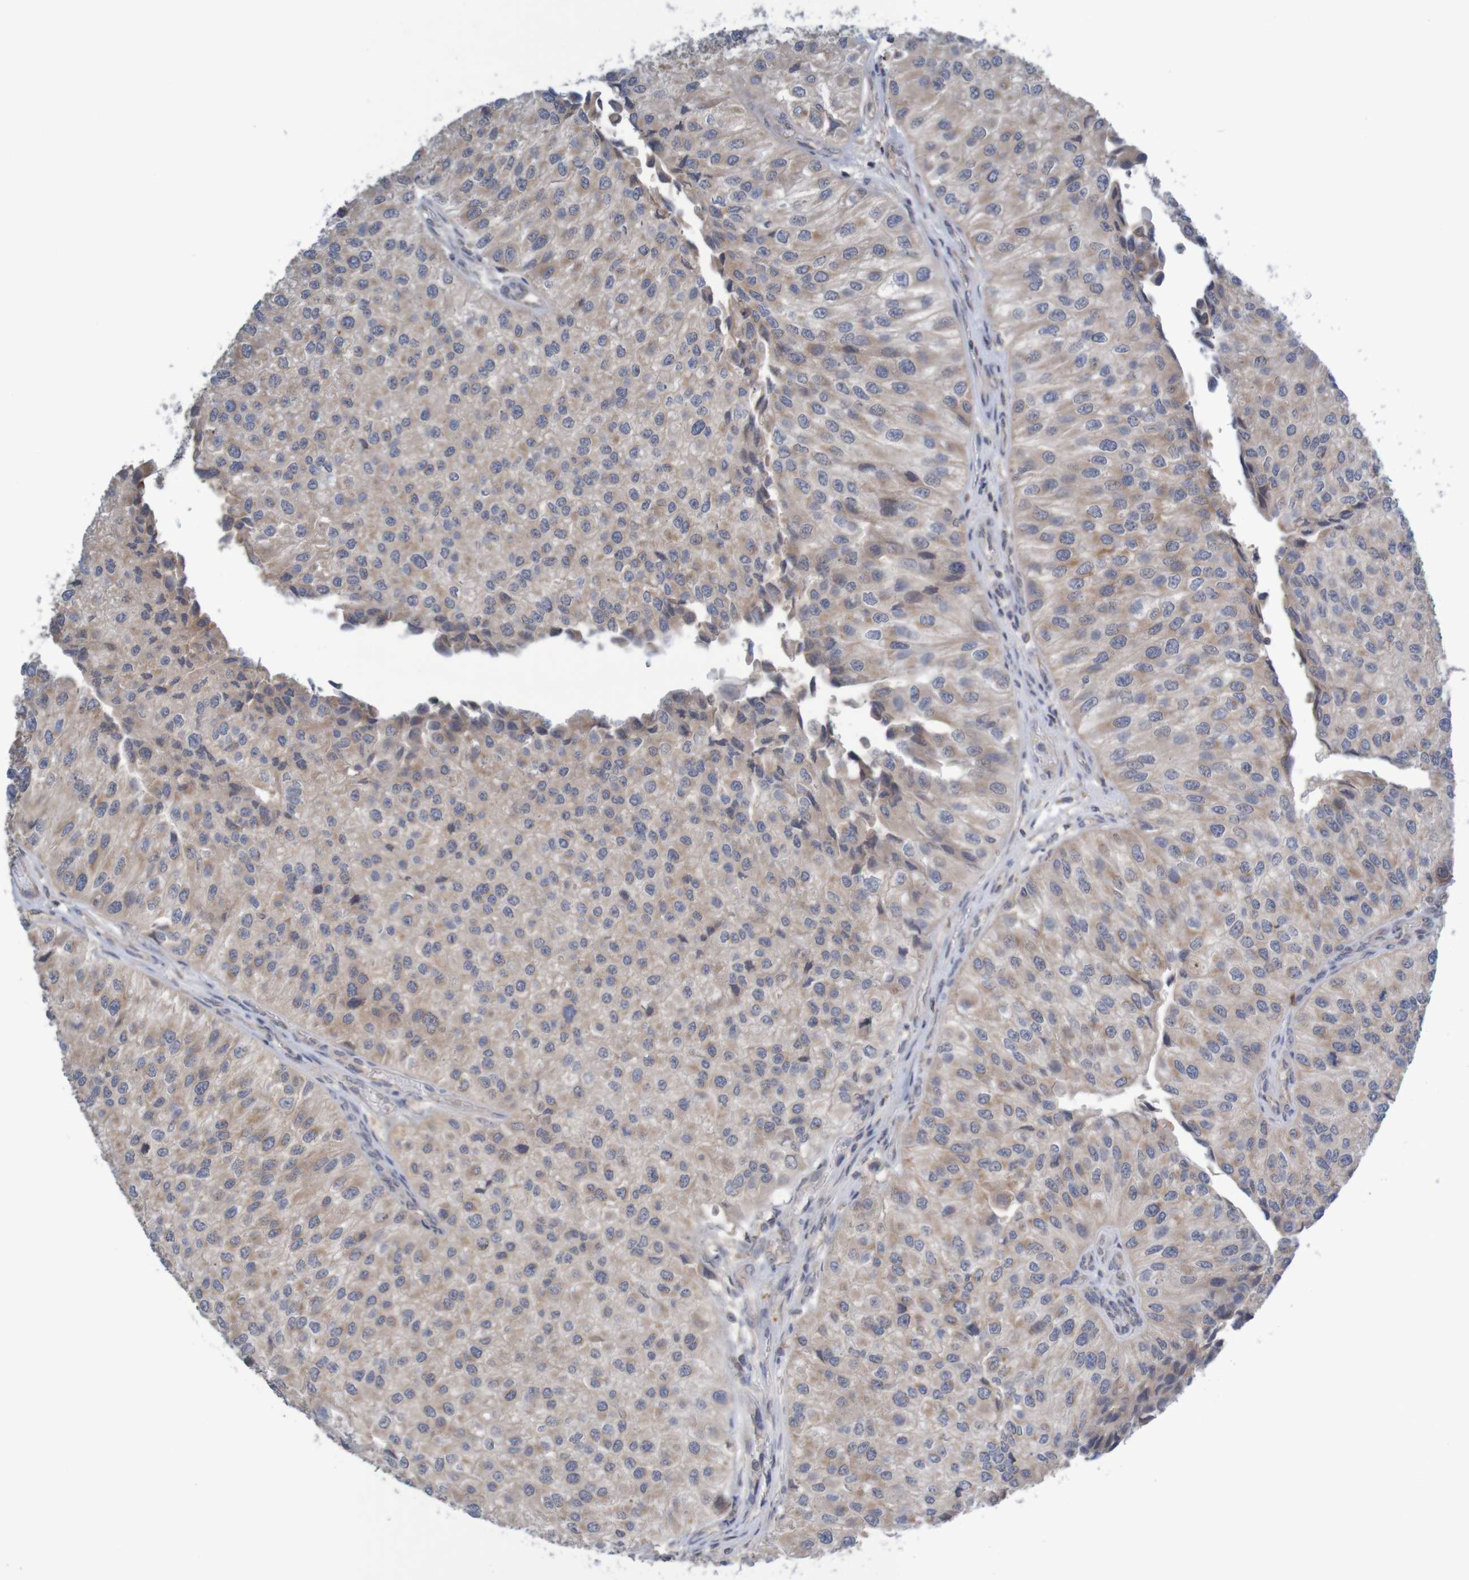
{"staining": {"intensity": "weak", "quantity": ">75%", "location": "cytoplasmic/membranous"}, "tissue": "urothelial cancer", "cell_type": "Tumor cells", "image_type": "cancer", "snomed": [{"axis": "morphology", "description": "Urothelial carcinoma, High grade"}, {"axis": "topography", "description": "Kidney"}, {"axis": "topography", "description": "Urinary bladder"}], "caption": "Urothelial carcinoma (high-grade) was stained to show a protein in brown. There is low levels of weak cytoplasmic/membranous positivity in approximately >75% of tumor cells. (Brightfield microscopy of DAB IHC at high magnification).", "gene": "ANKK1", "patient": {"sex": "male", "age": 77}}